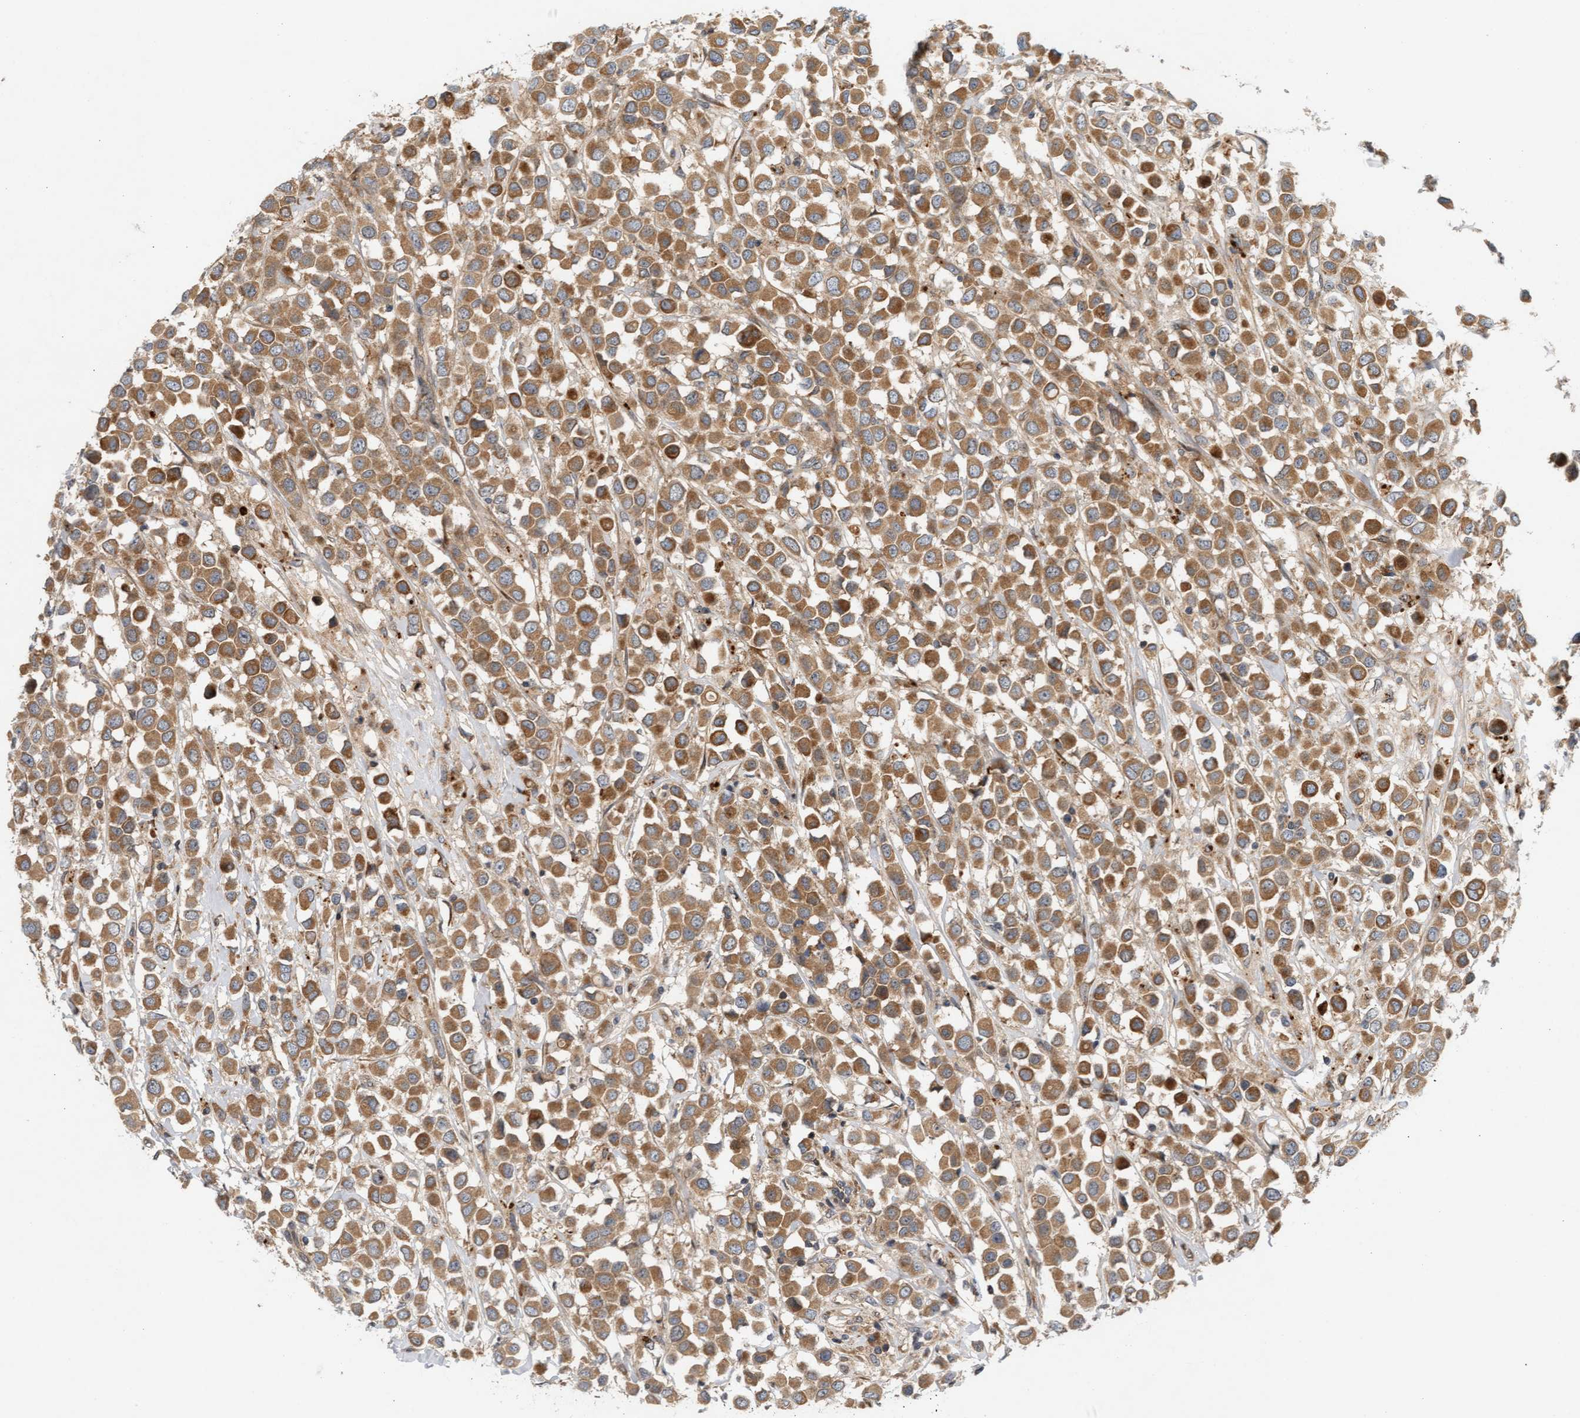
{"staining": {"intensity": "moderate", "quantity": ">75%", "location": "cytoplasmic/membranous"}, "tissue": "breast cancer", "cell_type": "Tumor cells", "image_type": "cancer", "snomed": [{"axis": "morphology", "description": "Duct carcinoma"}, {"axis": "topography", "description": "Breast"}], "caption": "This micrograph shows breast cancer stained with IHC to label a protein in brown. The cytoplasmic/membranous of tumor cells show moderate positivity for the protein. Nuclei are counter-stained blue.", "gene": "BAHCC1", "patient": {"sex": "female", "age": 61}}